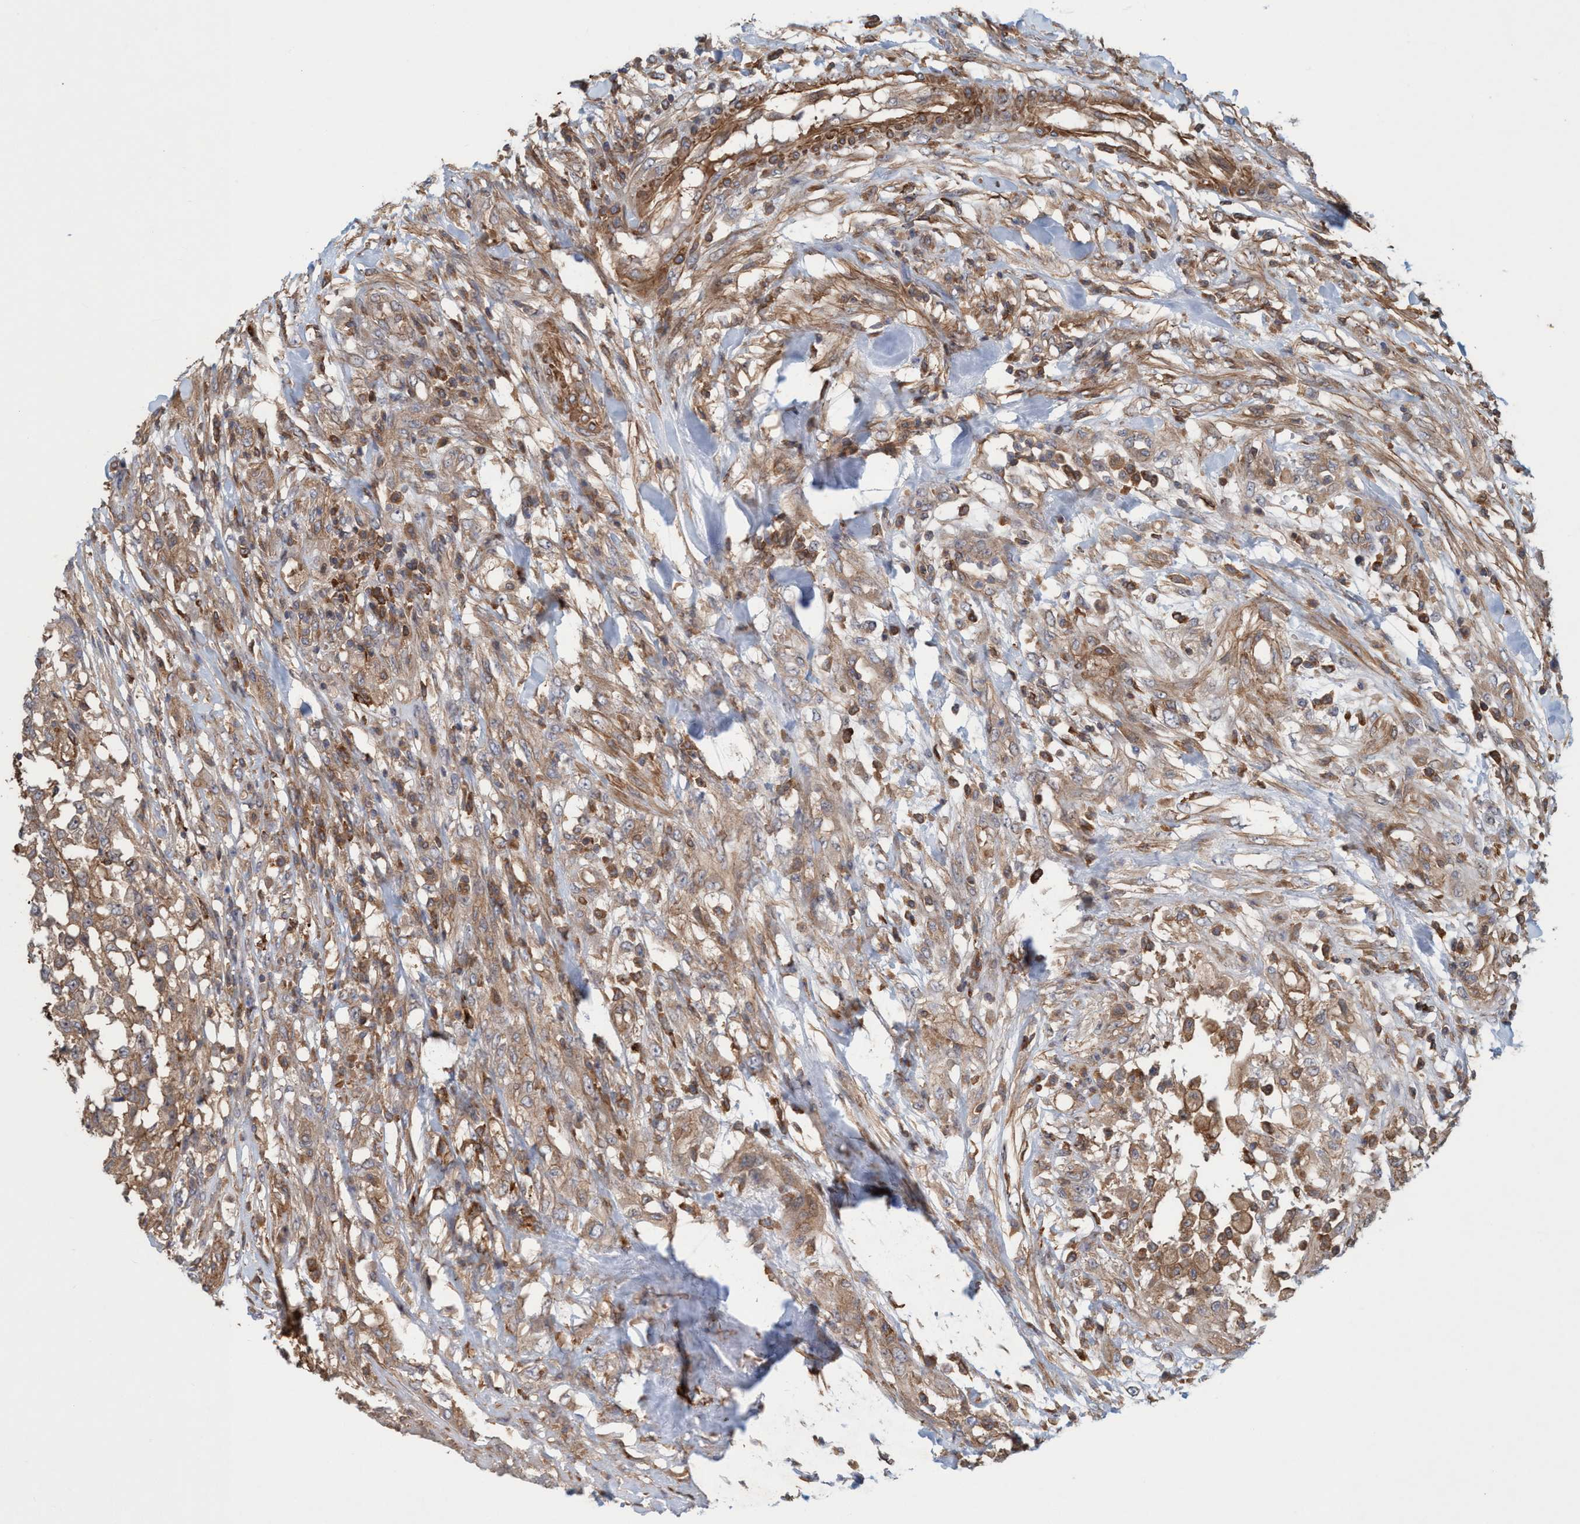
{"staining": {"intensity": "moderate", "quantity": ">75%", "location": "cytoplasmic/membranous"}, "tissue": "testis cancer", "cell_type": "Tumor cells", "image_type": "cancer", "snomed": [{"axis": "morphology", "description": "Seminoma, NOS"}, {"axis": "topography", "description": "Testis"}], "caption": "The photomicrograph demonstrates immunohistochemical staining of testis cancer. There is moderate cytoplasmic/membranous positivity is present in approximately >75% of tumor cells. The staining was performed using DAB, with brown indicating positive protein expression. Nuclei are stained blue with hematoxylin.", "gene": "SPECC1", "patient": {"sex": "male", "age": 59}}